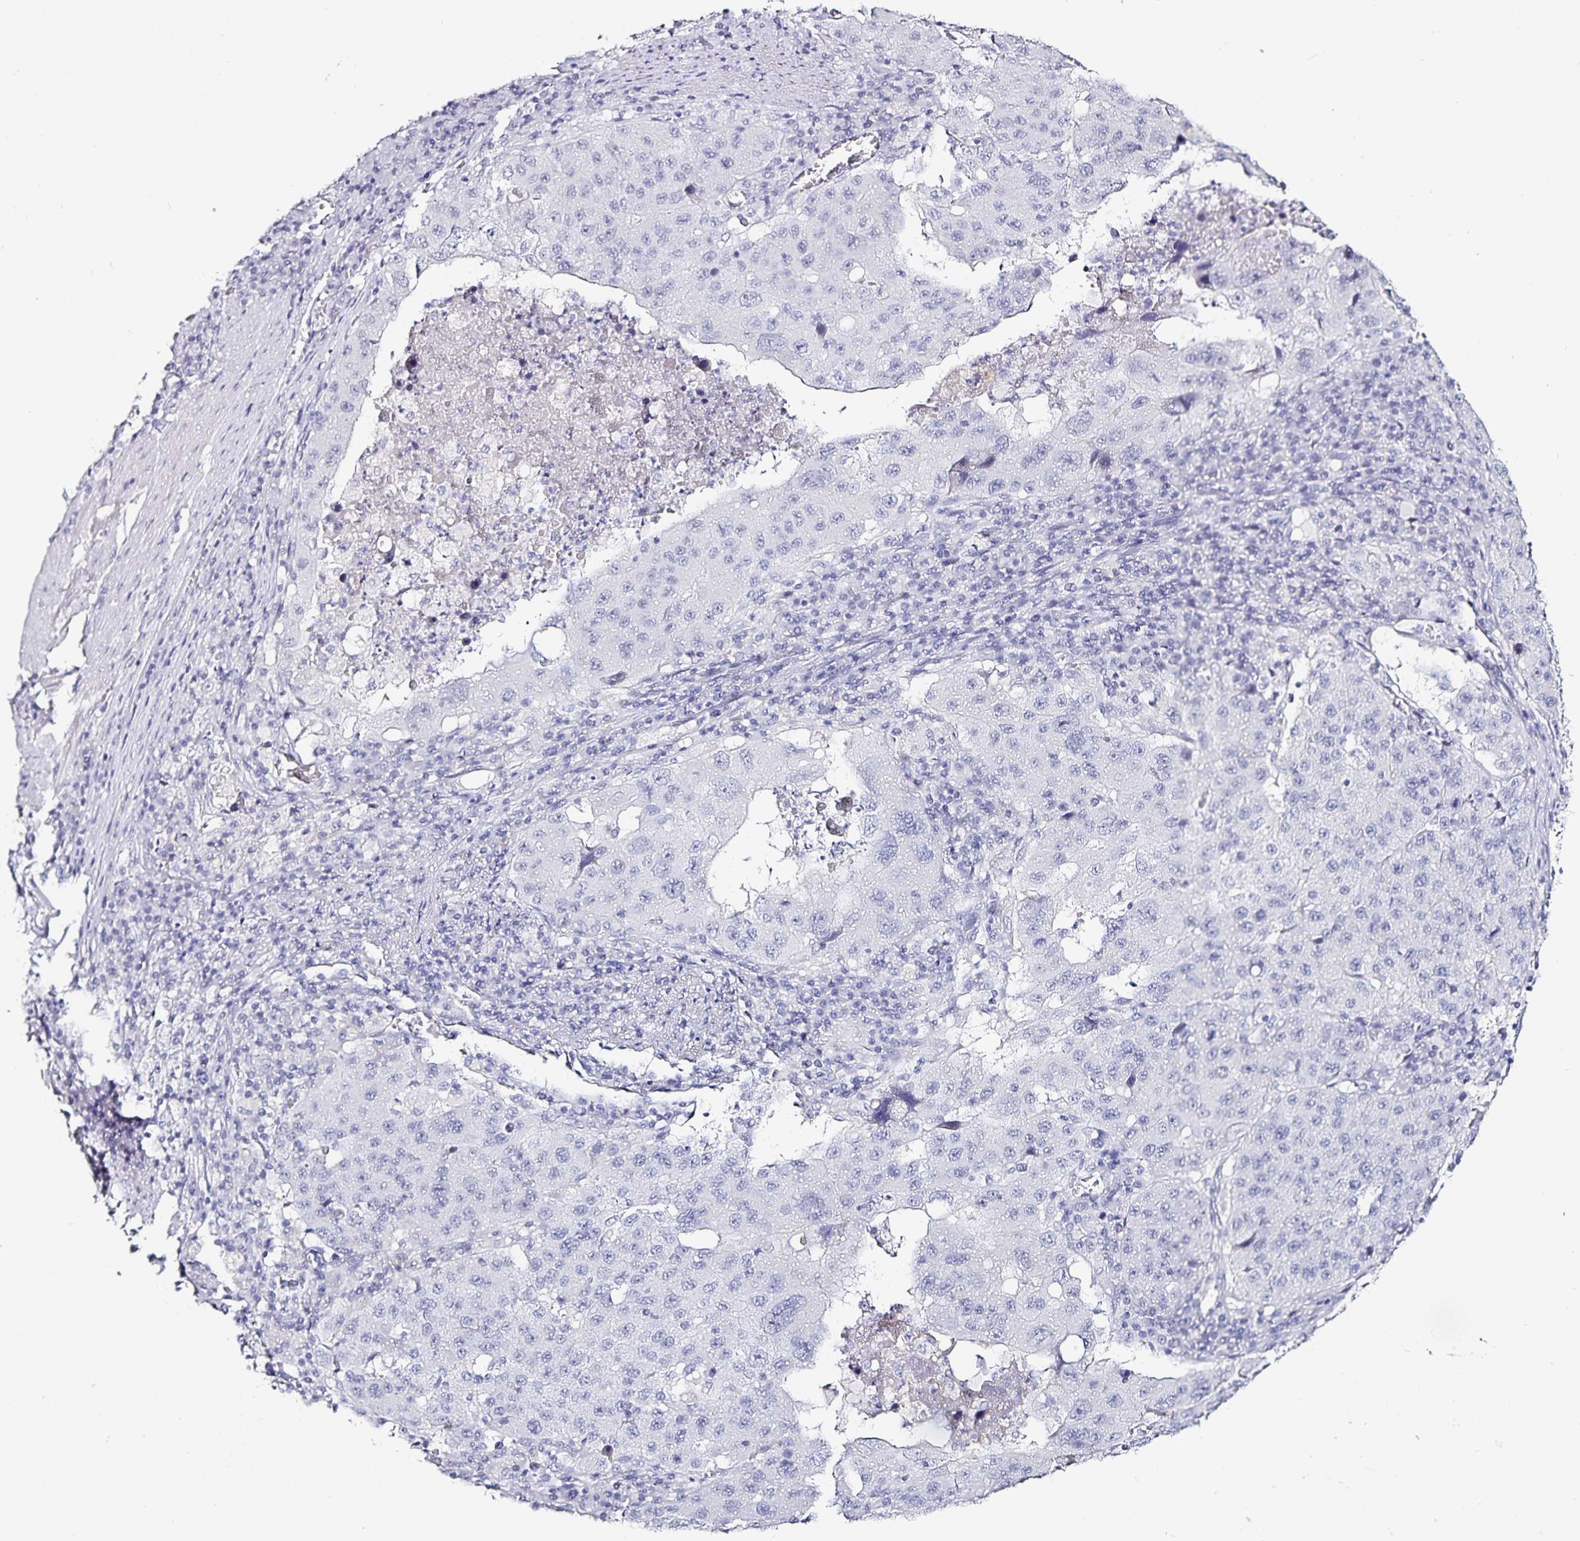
{"staining": {"intensity": "negative", "quantity": "none", "location": "none"}, "tissue": "stomach cancer", "cell_type": "Tumor cells", "image_type": "cancer", "snomed": [{"axis": "morphology", "description": "Adenocarcinoma, NOS"}, {"axis": "topography", "description": "Stomach"}], "caption": "Tumor cells show no significant positivity in stomach cancer (adenocarcinoma). (Stains: DAB (3,3'-diaminobenzidine) immunohistochemistry with hematoxylin counter stain, Microscopy: brightfield microscopy at high magnification).", "gene": "TTR", "patient": {"sex": "male", "age": 71}}